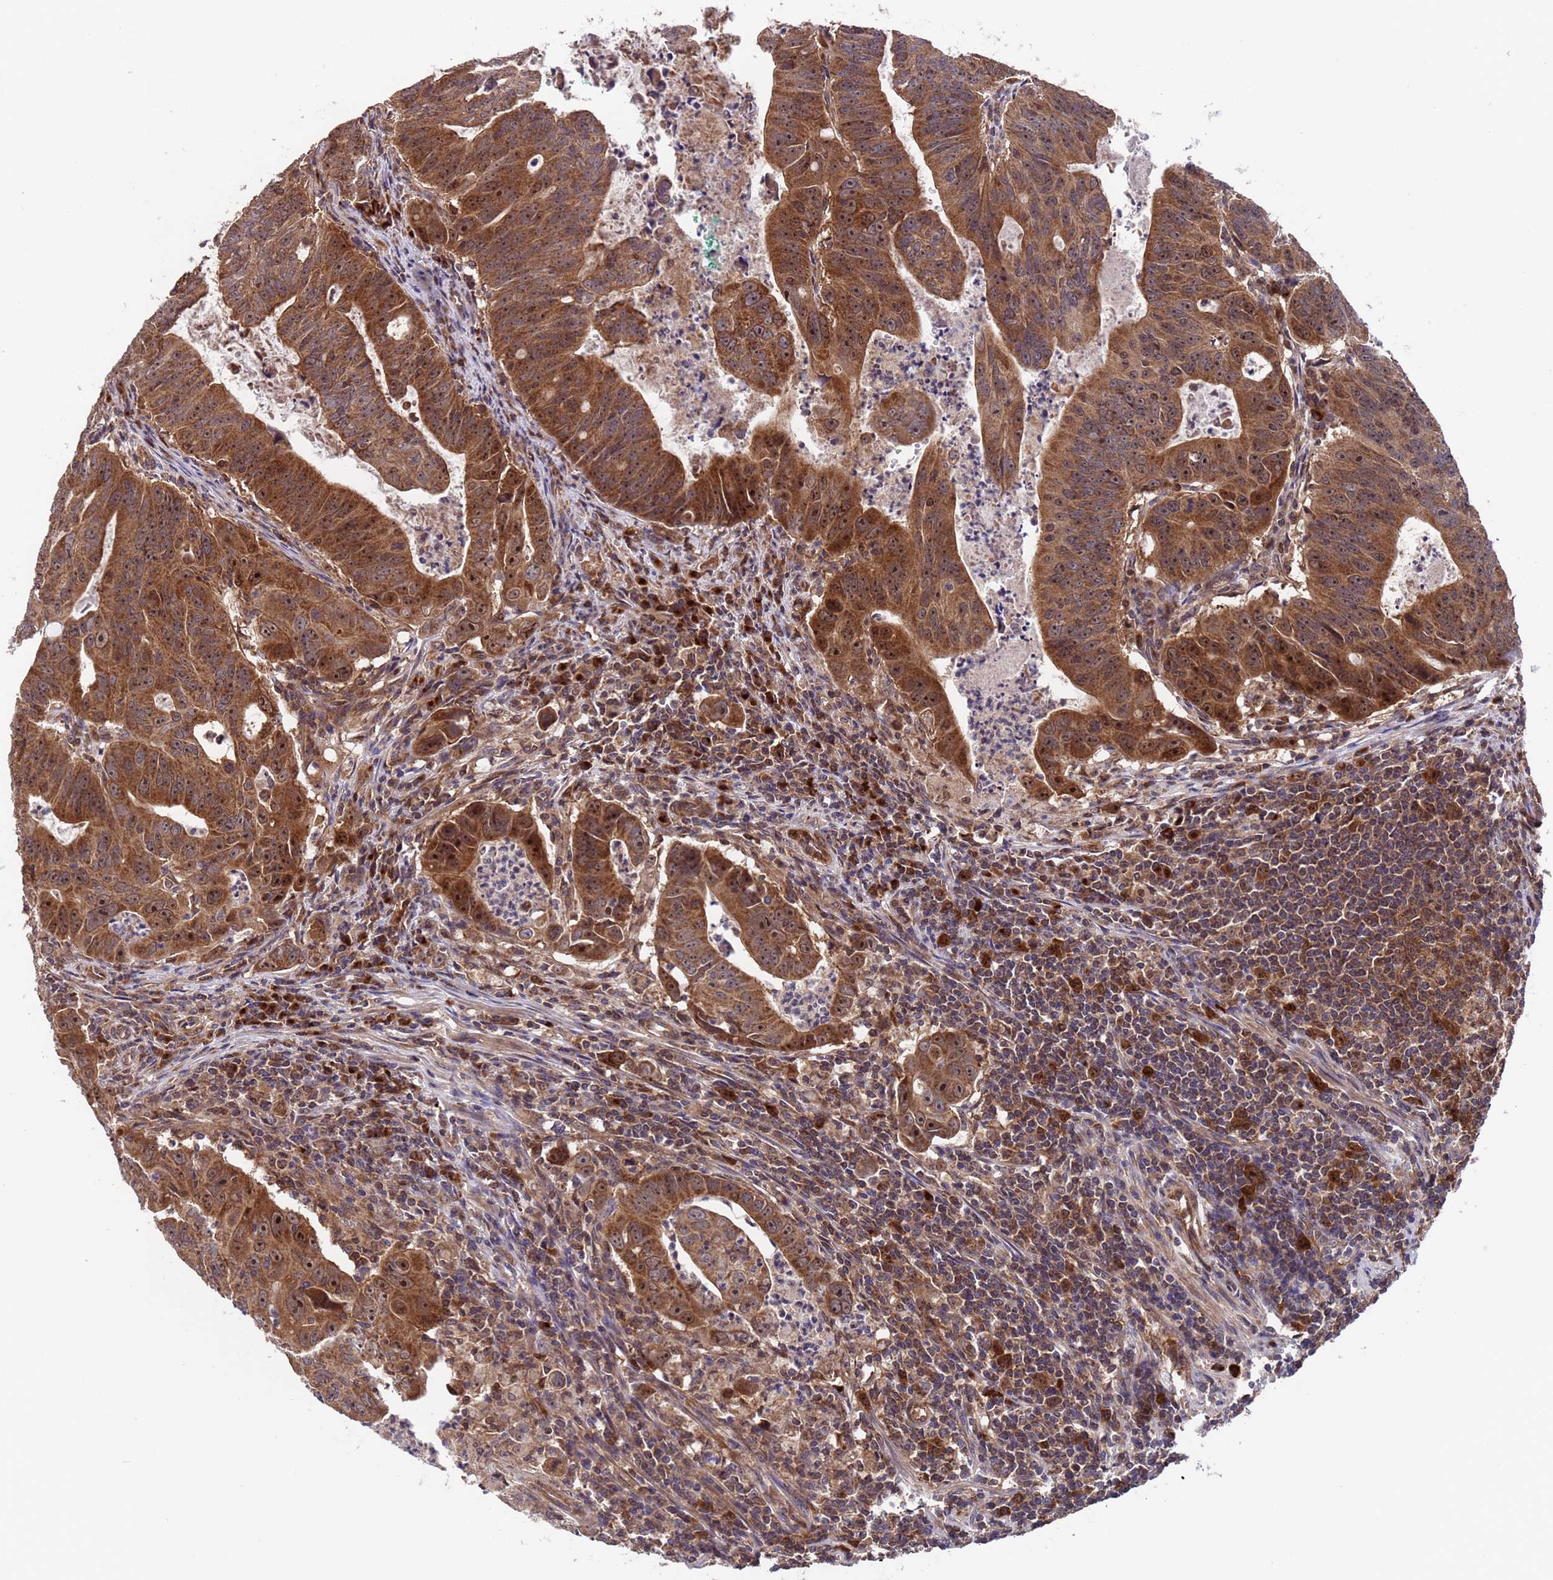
{"staining": {"intensity": "strong", "quantity": ">75%", "location": "cytoplasmic/membranous,nuclear"}, "tissue": "colorectal cancer", "cell_type": "Tumor cells", "image_type": "cancer", "snomed": [{"axis": "morphology", "description": "Adenocarcinoma, NOS"}, {"axis": "topography", "description": "Rectum"}], "caption": "Immunohistochemical staining of human colorectal cancer displays strong cytoplasmic/membranous and nuclear protein expression in about >75% of tumor cells.", "gene": "TSR3", "patient": {"sex": "male", "age": 69}}